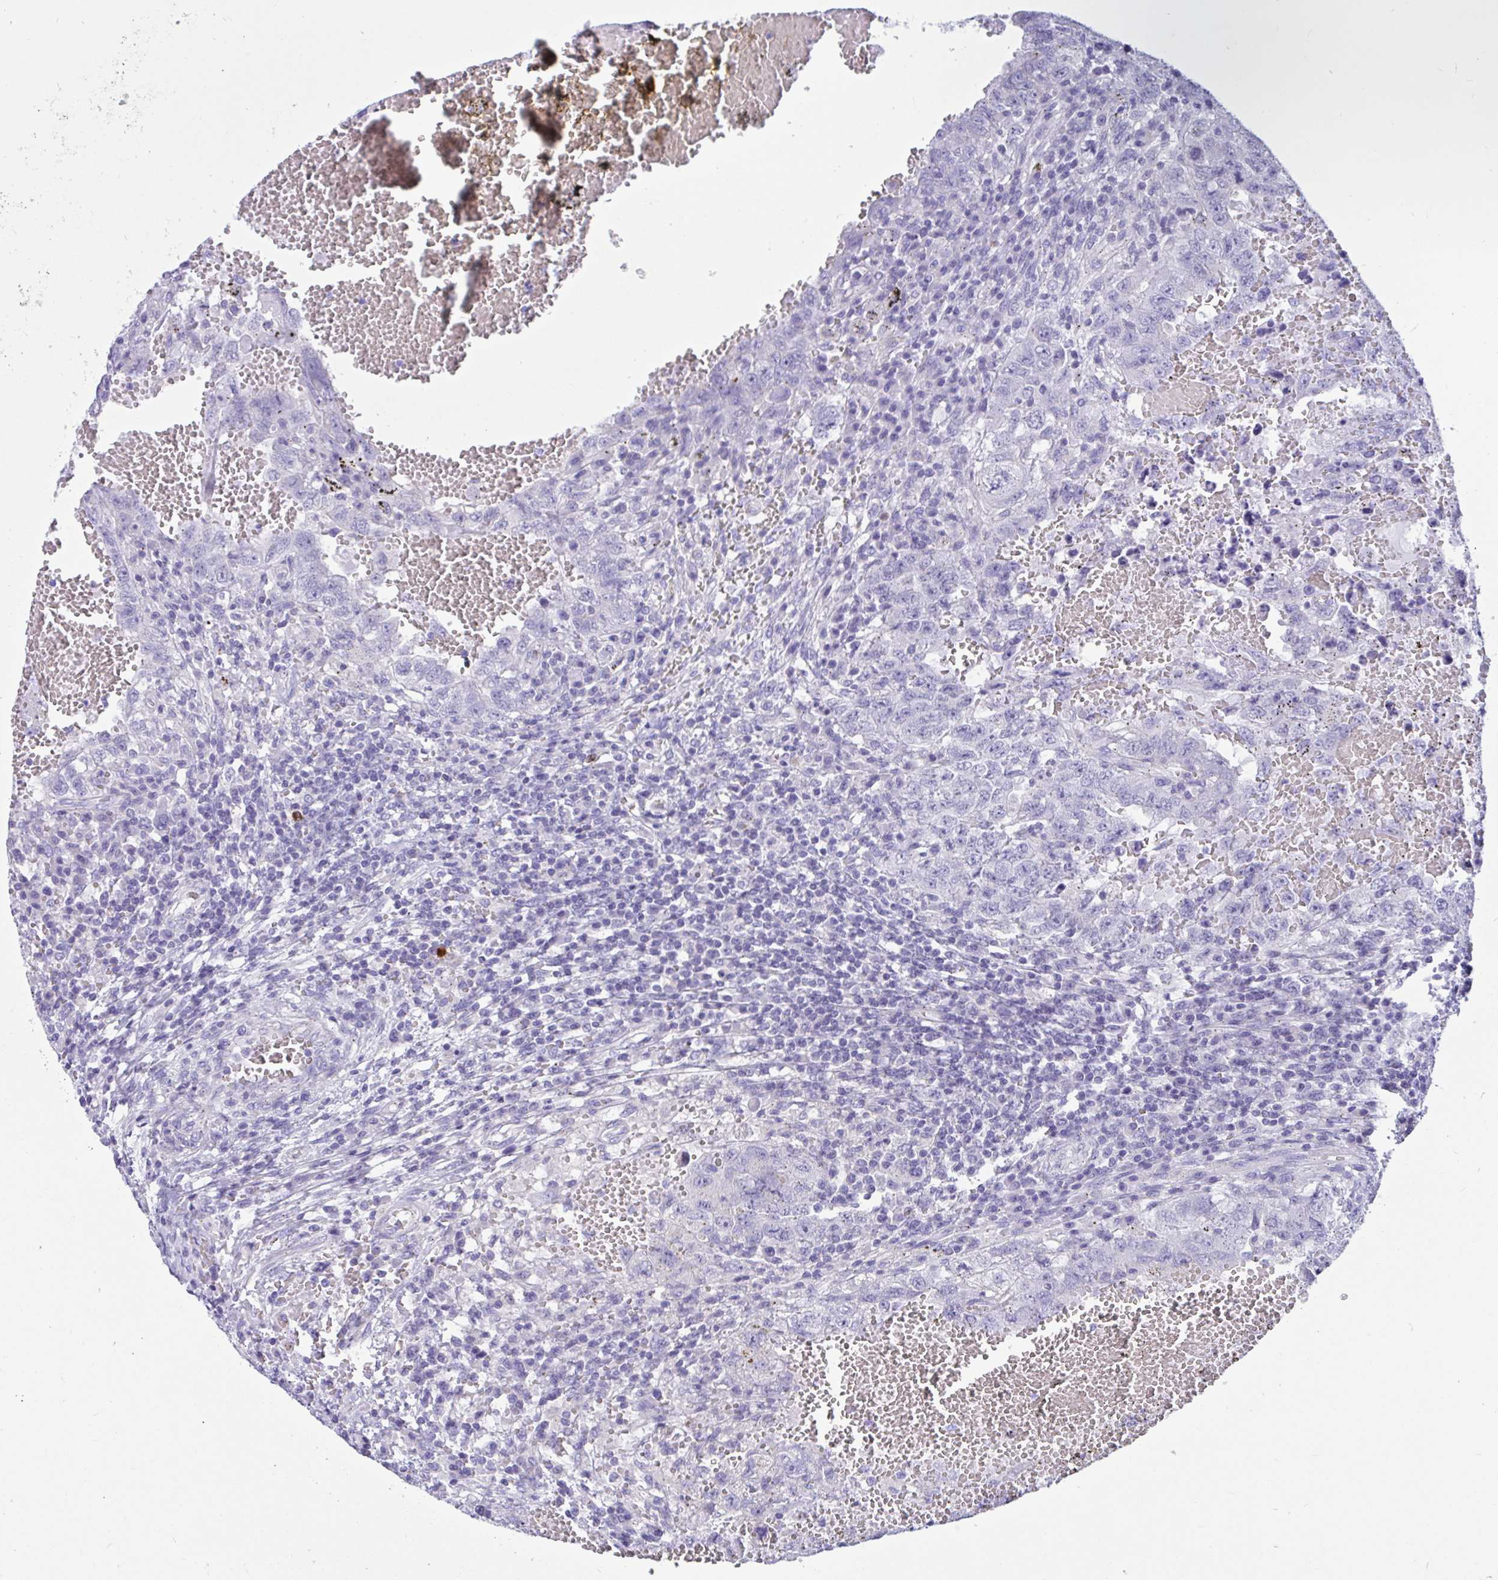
{"staining": {"intensity": "negative", "quantity": "none", "location": "none"}, "tissue": "testis cancer", "cell_type": "Tumor cells", "image_type": "cancer", "snomed": [{"axis": "morphology", "description": "Carcinoma, Embryonal, NOS"}, {"axis": "topography", "description": "Testis"}], "caption": "A micrograph of human embryonal carcinoma (testis) is negative for staining in tumor cells.", "gene": "RNASE3", "patient": {"sex": "male", "age": 26}}